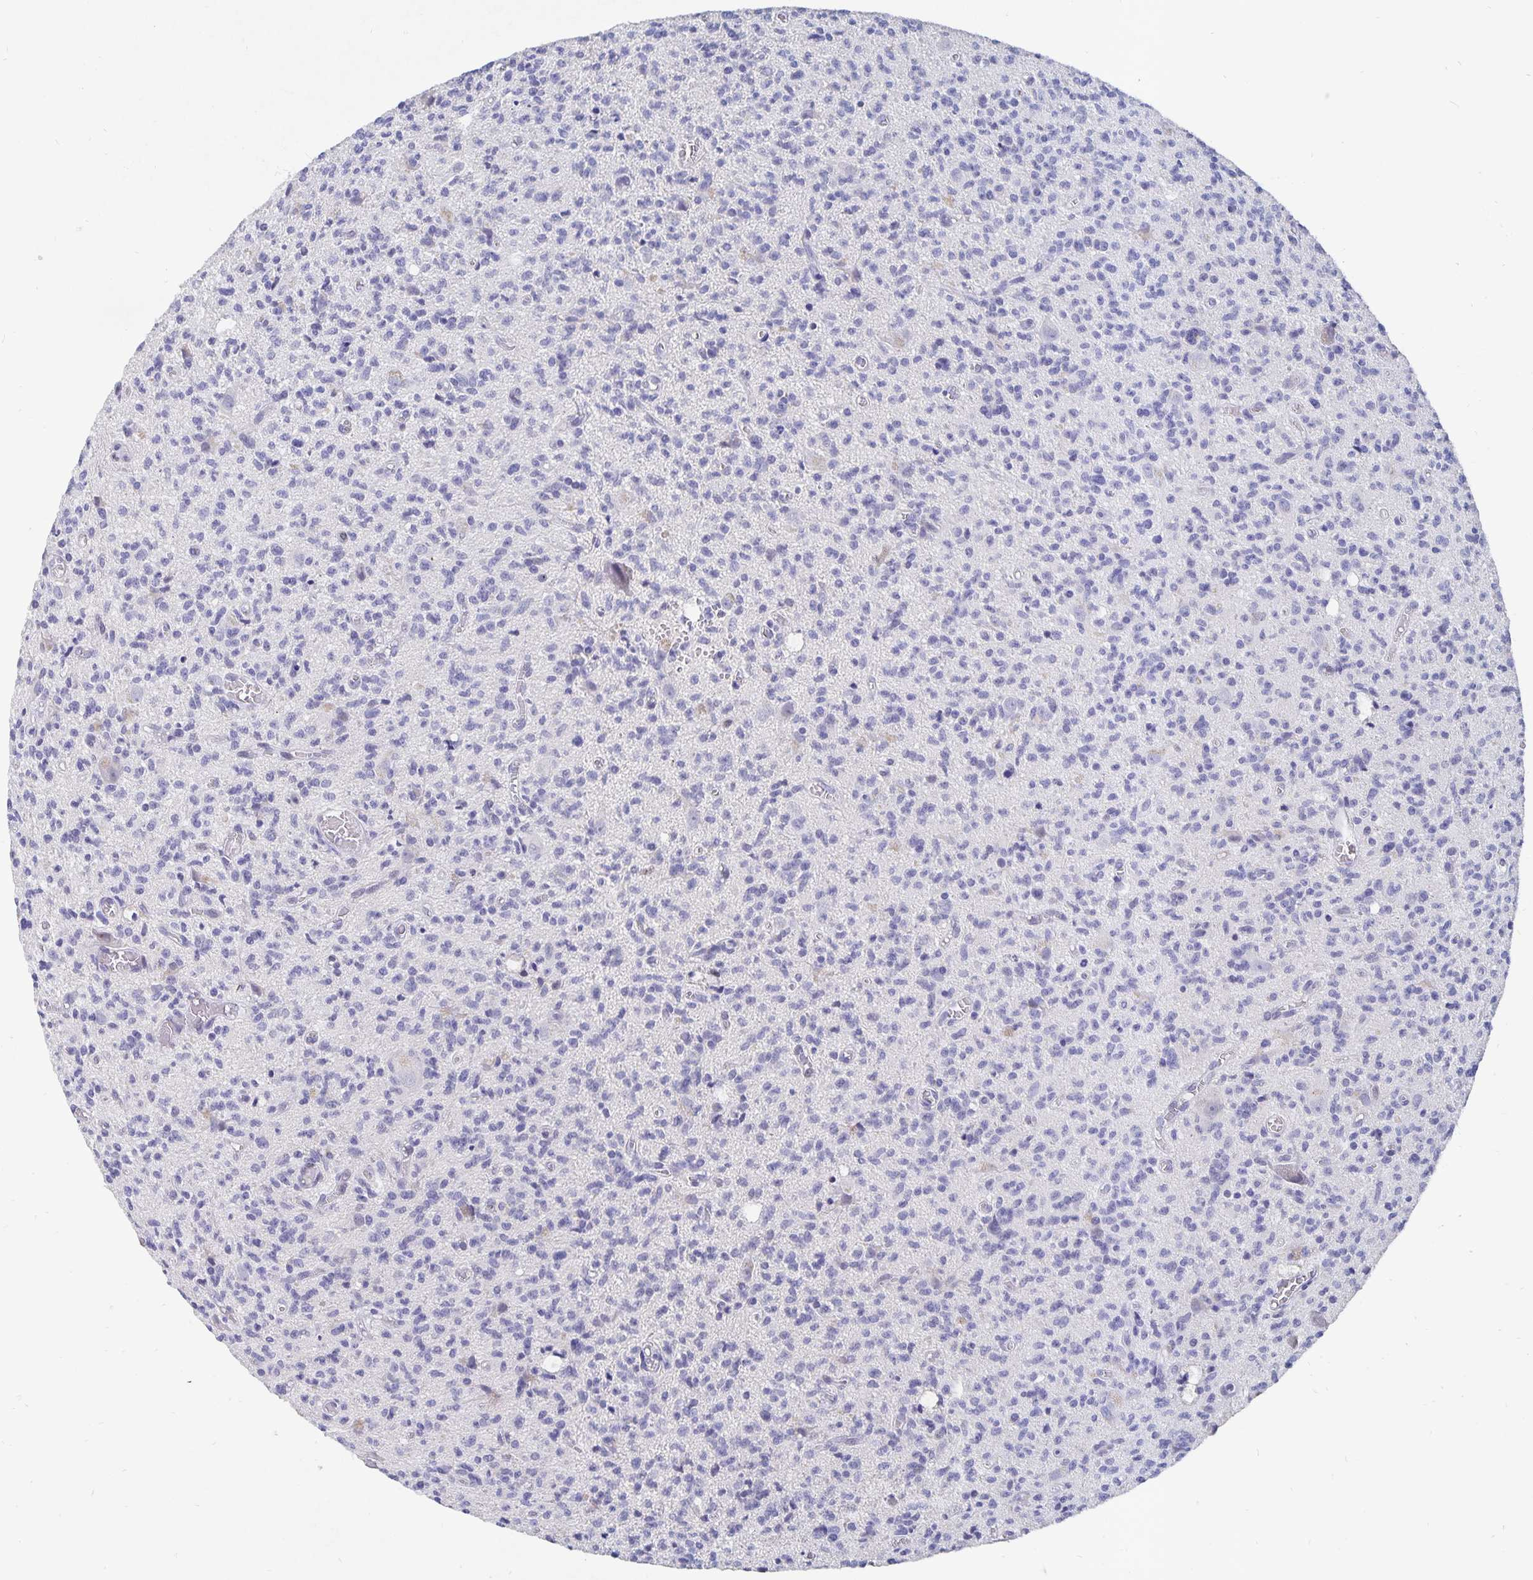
{"staining": {"intensity": "negative", "quantity": "none", "location": "none"}, "tissue": "glioma", "cell_type": "Tumor cells", "image_type": "cancer", "snomed": [{"axis": "morphology", "description": "Glioma, malignant, Low grade"}, {"axis": "topography", "description": "Brain"}], "caption": "High magnification brightfield microscopy of malignant low-grade glioma stained with DAB (brown) and counterstained with hematoxylin (blue): tumor cells show no significant staining. Nuclei are stained in blue.", "gene": "SMOC1", "patient": {"sex": "male", "age": 64}}